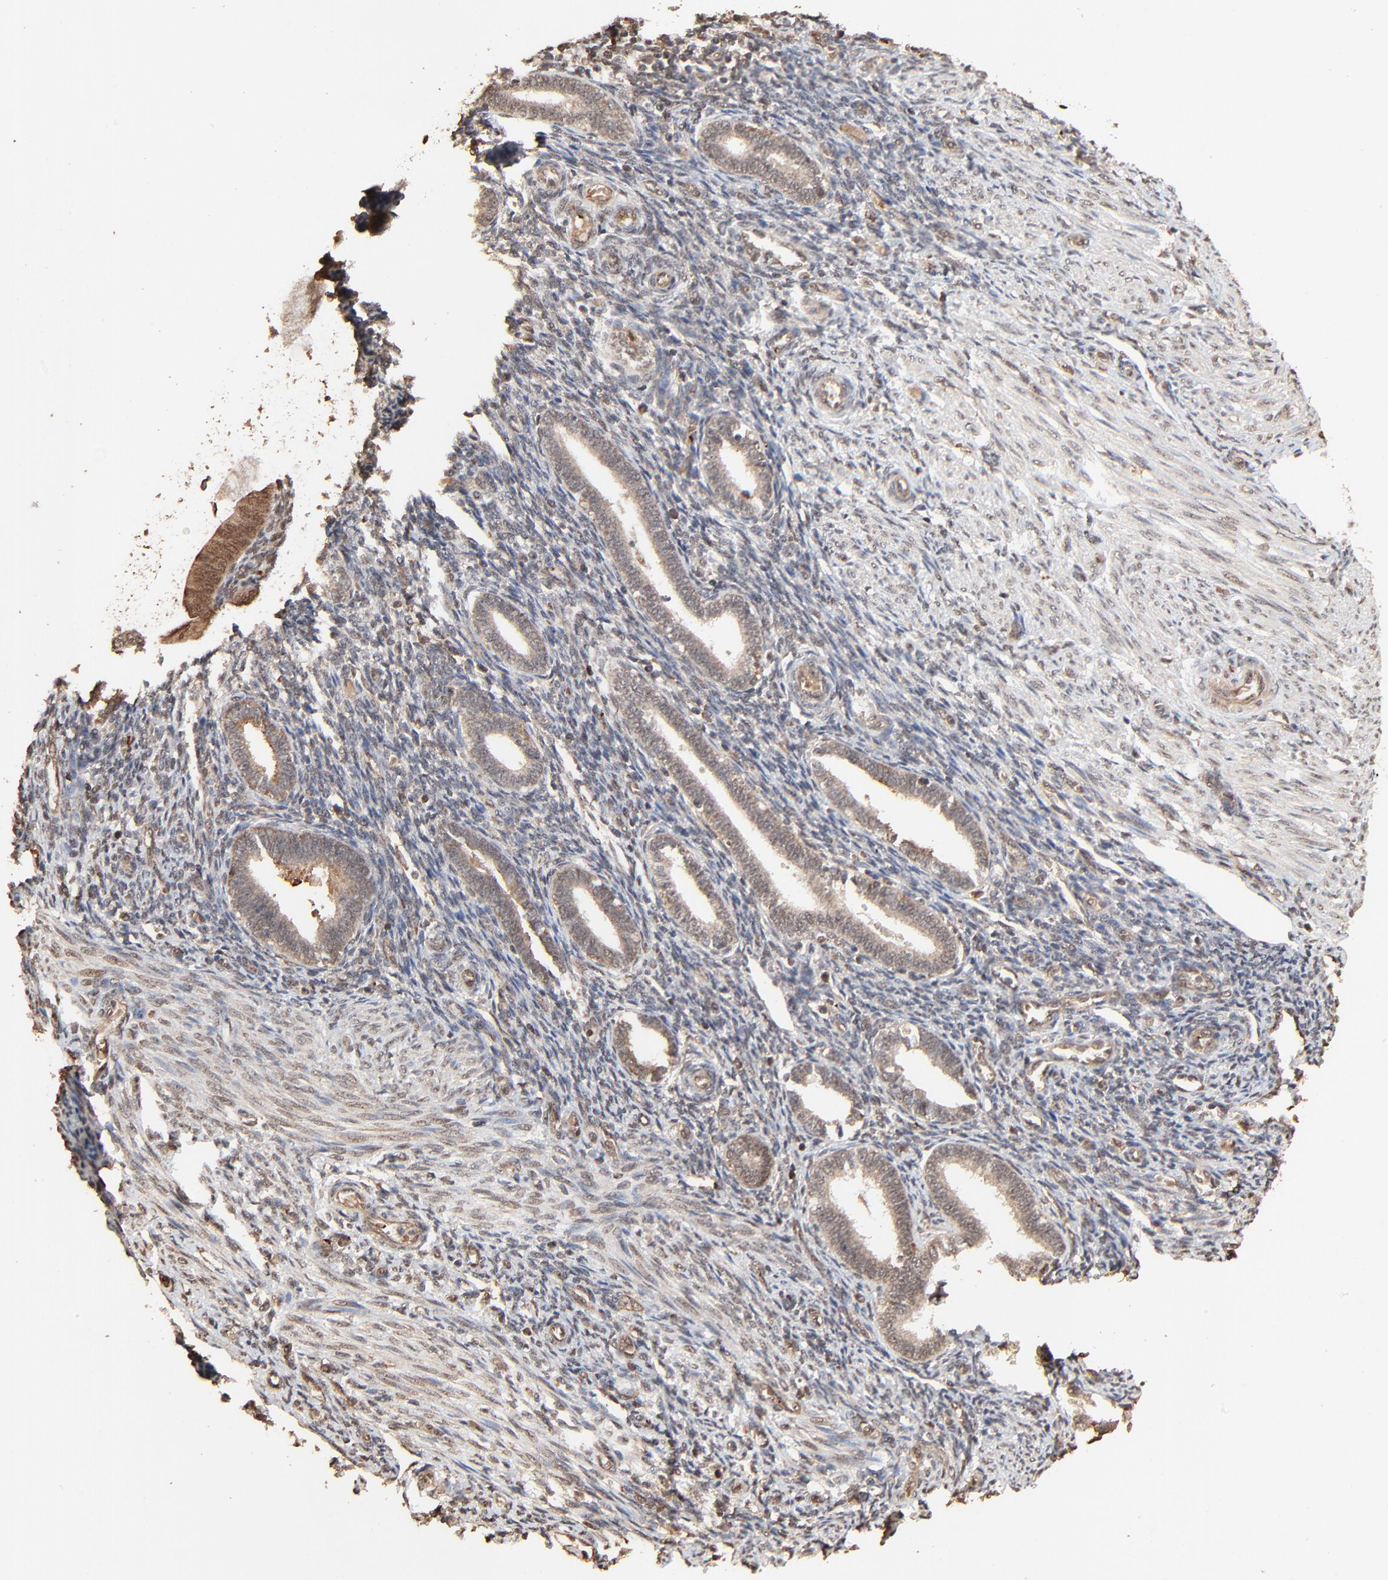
{"staining": {"intensity": "moderate", "quantity": ">75%", "location": "nuclear"}, "tissue": "endometrium", "cell_type": "Cells in endometrial stroma", "image_type": "normal", "snomed": [{"axis": "morphology", "description": "Normal tissue, NOS"}, {"axis": "topography", "description": "Endometrium"}], "caption": "IHC (DAB (3,3'-diaminobenzidine)) staining of unremarkable human endometrium exhibits moderate nuclear protein expression in approximately >75% of cells in endometrial stroma. The protein is shown in brown color, while the nuclei are stained blue.", "gene": "FAM227A", "patient": {"sex": "female", "age": 27}}